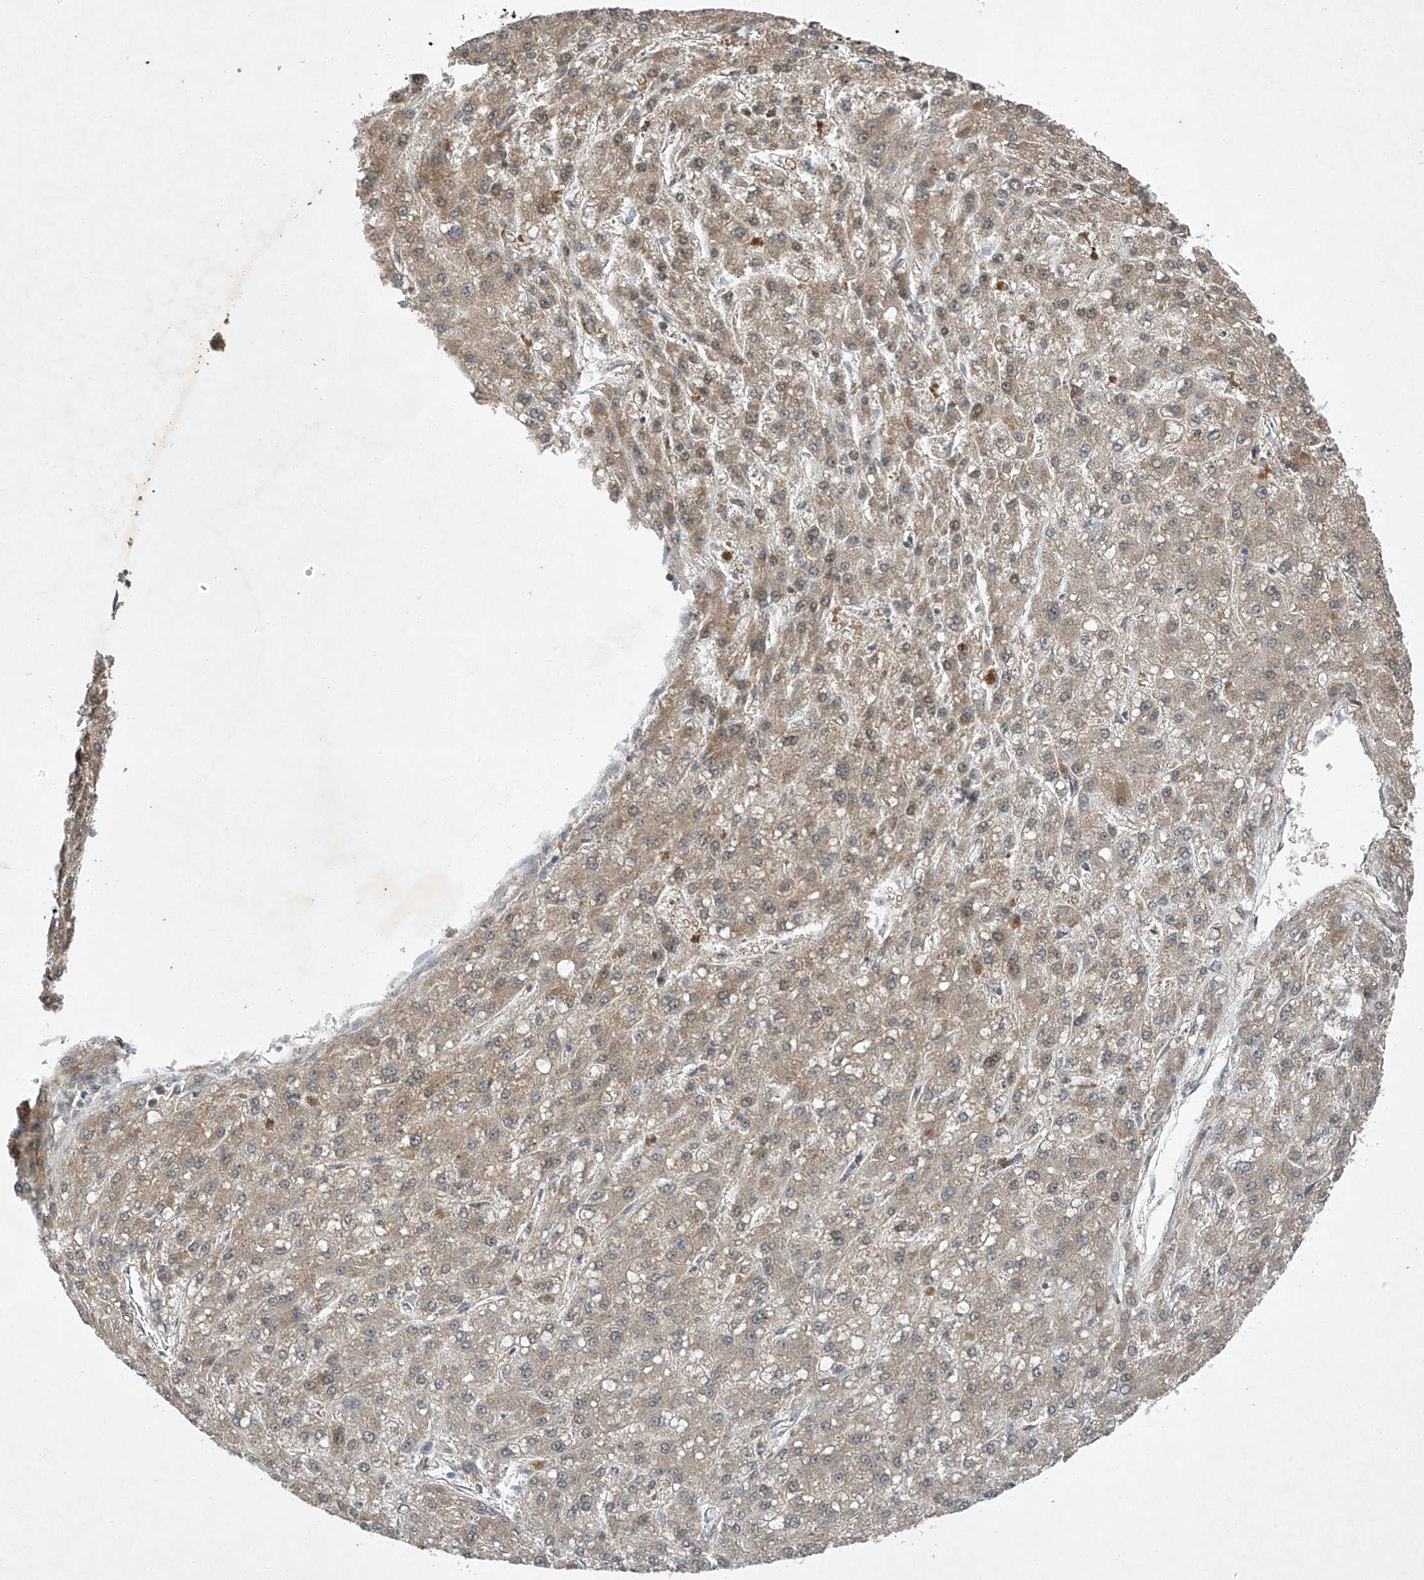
{"staining": {"intensity": "weak", "quantity": ">75%", "location": "cytoplasmic/membranous"}, "tissue": "liver cancer", "cell_type": "Tumor cells", "image_type": "cancer", "snomed": [{"axis": "morphology", "description": "Carcinoma, Hepatocellular, NOS"}, {"axis": "topography", "description": "Liver"}], "caption": "Protein expression analysis of hepatocellular carcinoma (liver) demonstrates weak cytoplasmic/membranous staining in approximately >75% of tumor cells. The staining was performed using DAB to visualize the protein expression in brown, while the nuclei were stained in blue with hematoxylin (Magnification: 20x).", "gene": "TAF8", "patient": {"sex": "male", "age": 67}}